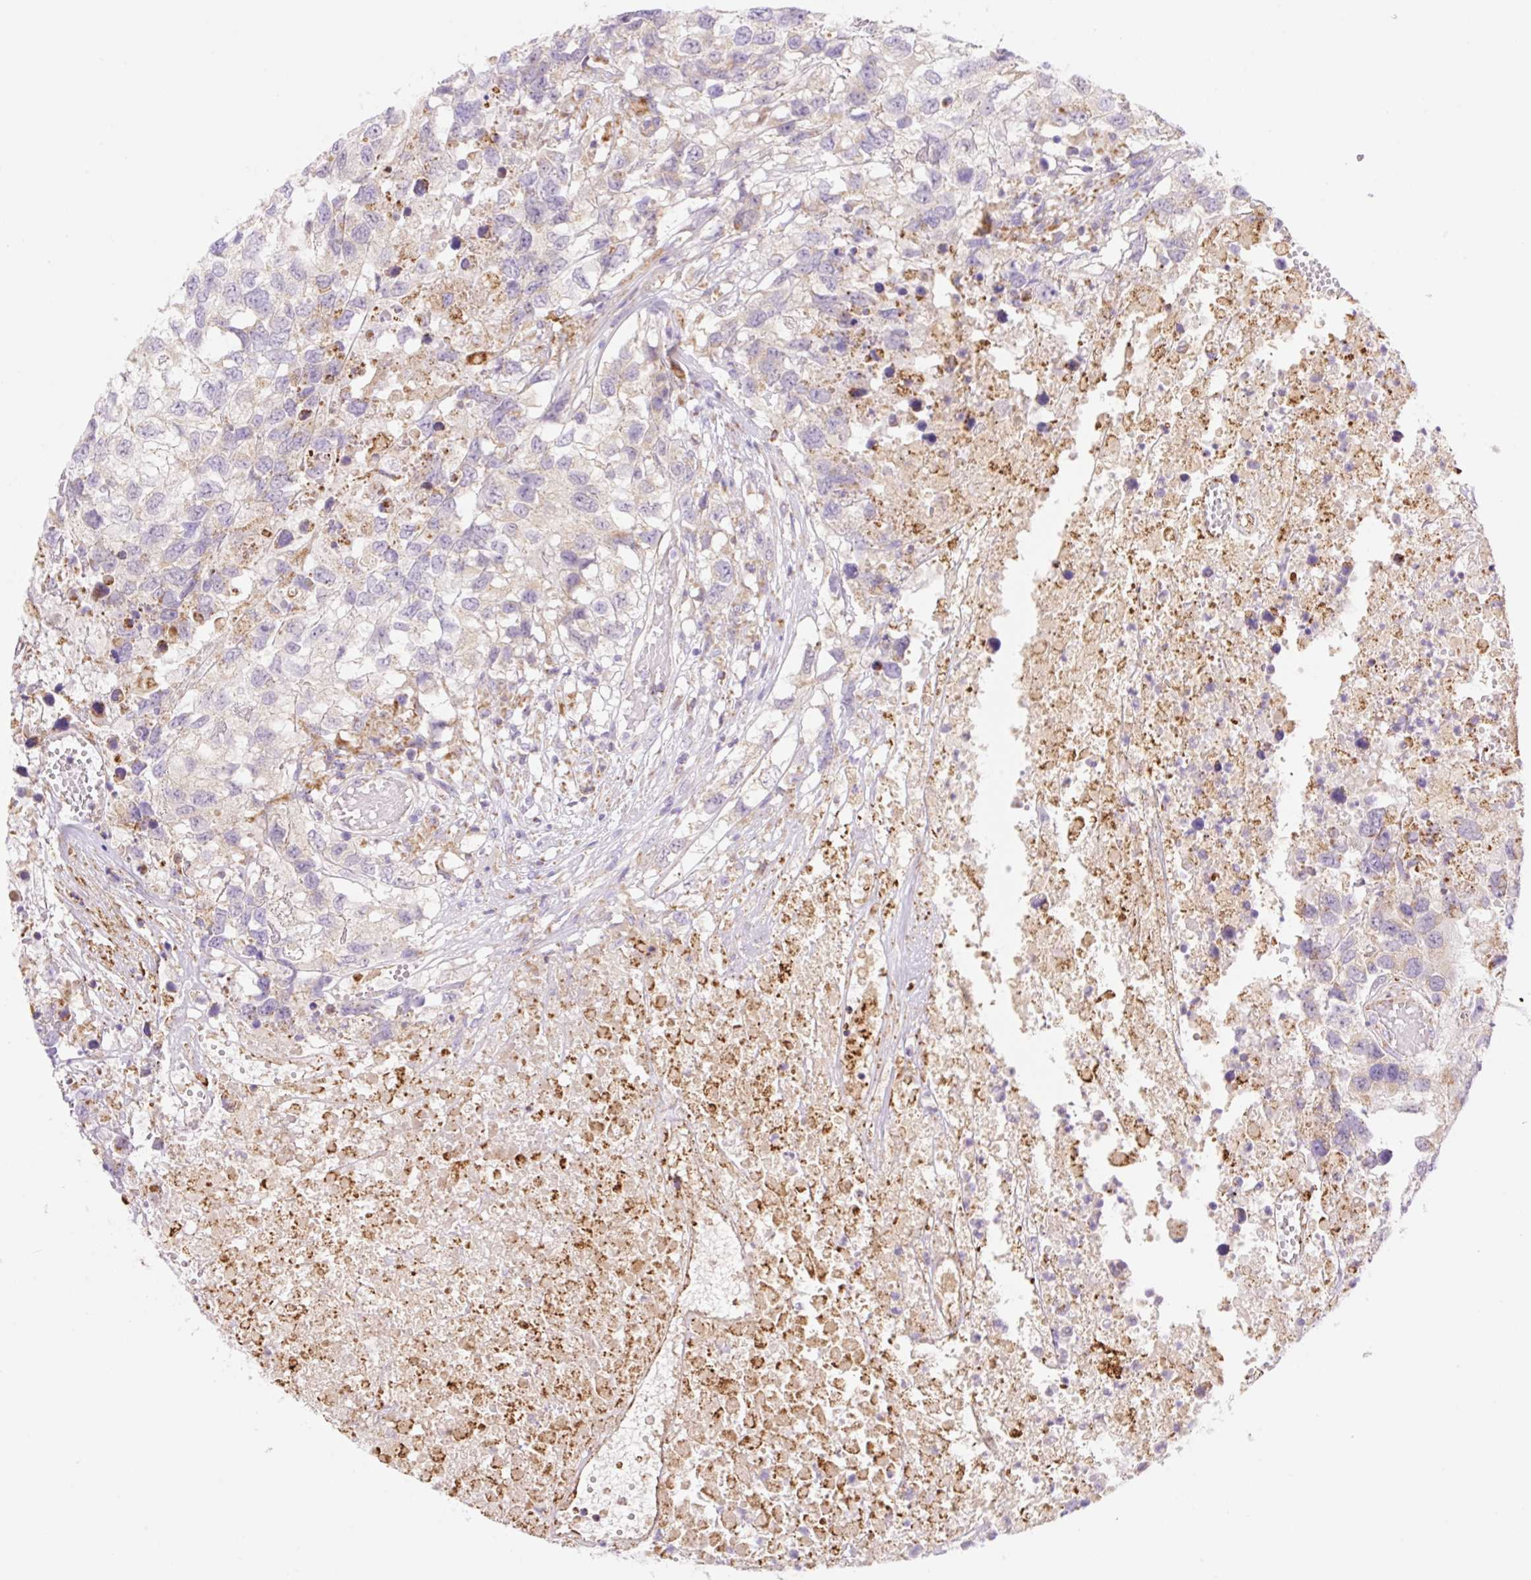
{"staining": {"intensity": "moderate", "quantity": "25%-75%", "location": "cytoplasmic/membranous,nuclear"}, "tissue": "testis cancer", "cell_type": "Tumor cells", "image_type": "cancer", "snomed": [{"axis": "morphology", "description": "Carcinoma, Embryonal, NOS"}, {"axis": "topography", "description": "Testis"}], "caption": "Testis embryonal carcinoma stained for a protein (brown) exhibits moderate cytoplasmic/membranous and nuclear positive expression in approximately 25%-75% of tumor cells.", "gene": "ETNK2", "patient": {"sex": "male", "age": 83}}